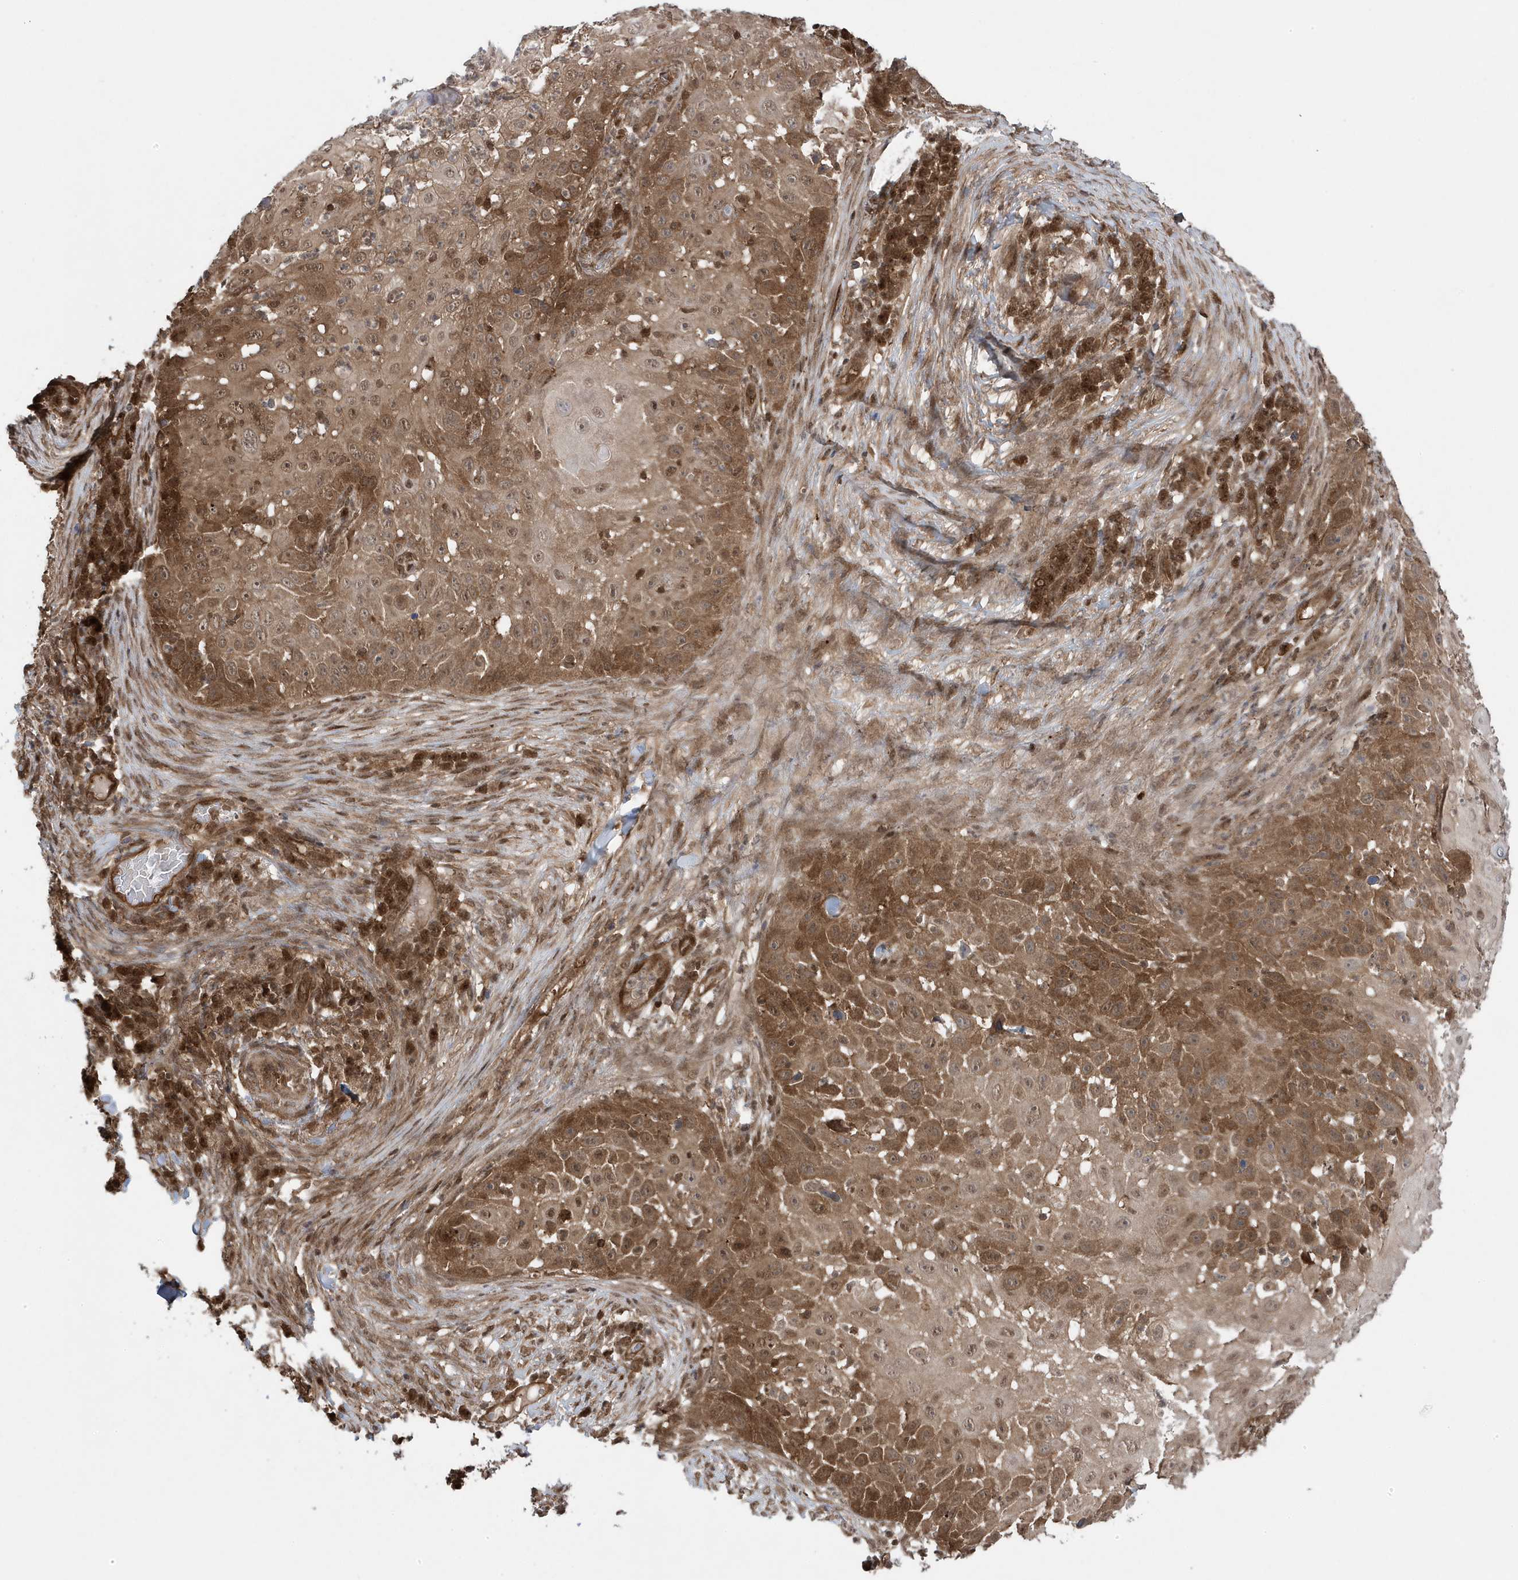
{"staining": {"intensity": "moderate", "quantity": ">75%", "location": "cytoplasmic/membranous"}, "tissue": "skin cancer", "cell_type": "Tumor cells", "image_type": "cancer", "snomed": [{"axis": "morphology", "description": "Squamous cell carcinoma, NOS"}, {"axis": "topography", "description": "Skin"}], "caption": "Protein expression by immunohistochemistry reveals moderate cytoplasmic/membranous positivity in about >75% of tumor cells in squamous cell carcinoma (skin).", "gene": "MAPK1IP1L", "patient": {"sex": "female", "age": 44}}